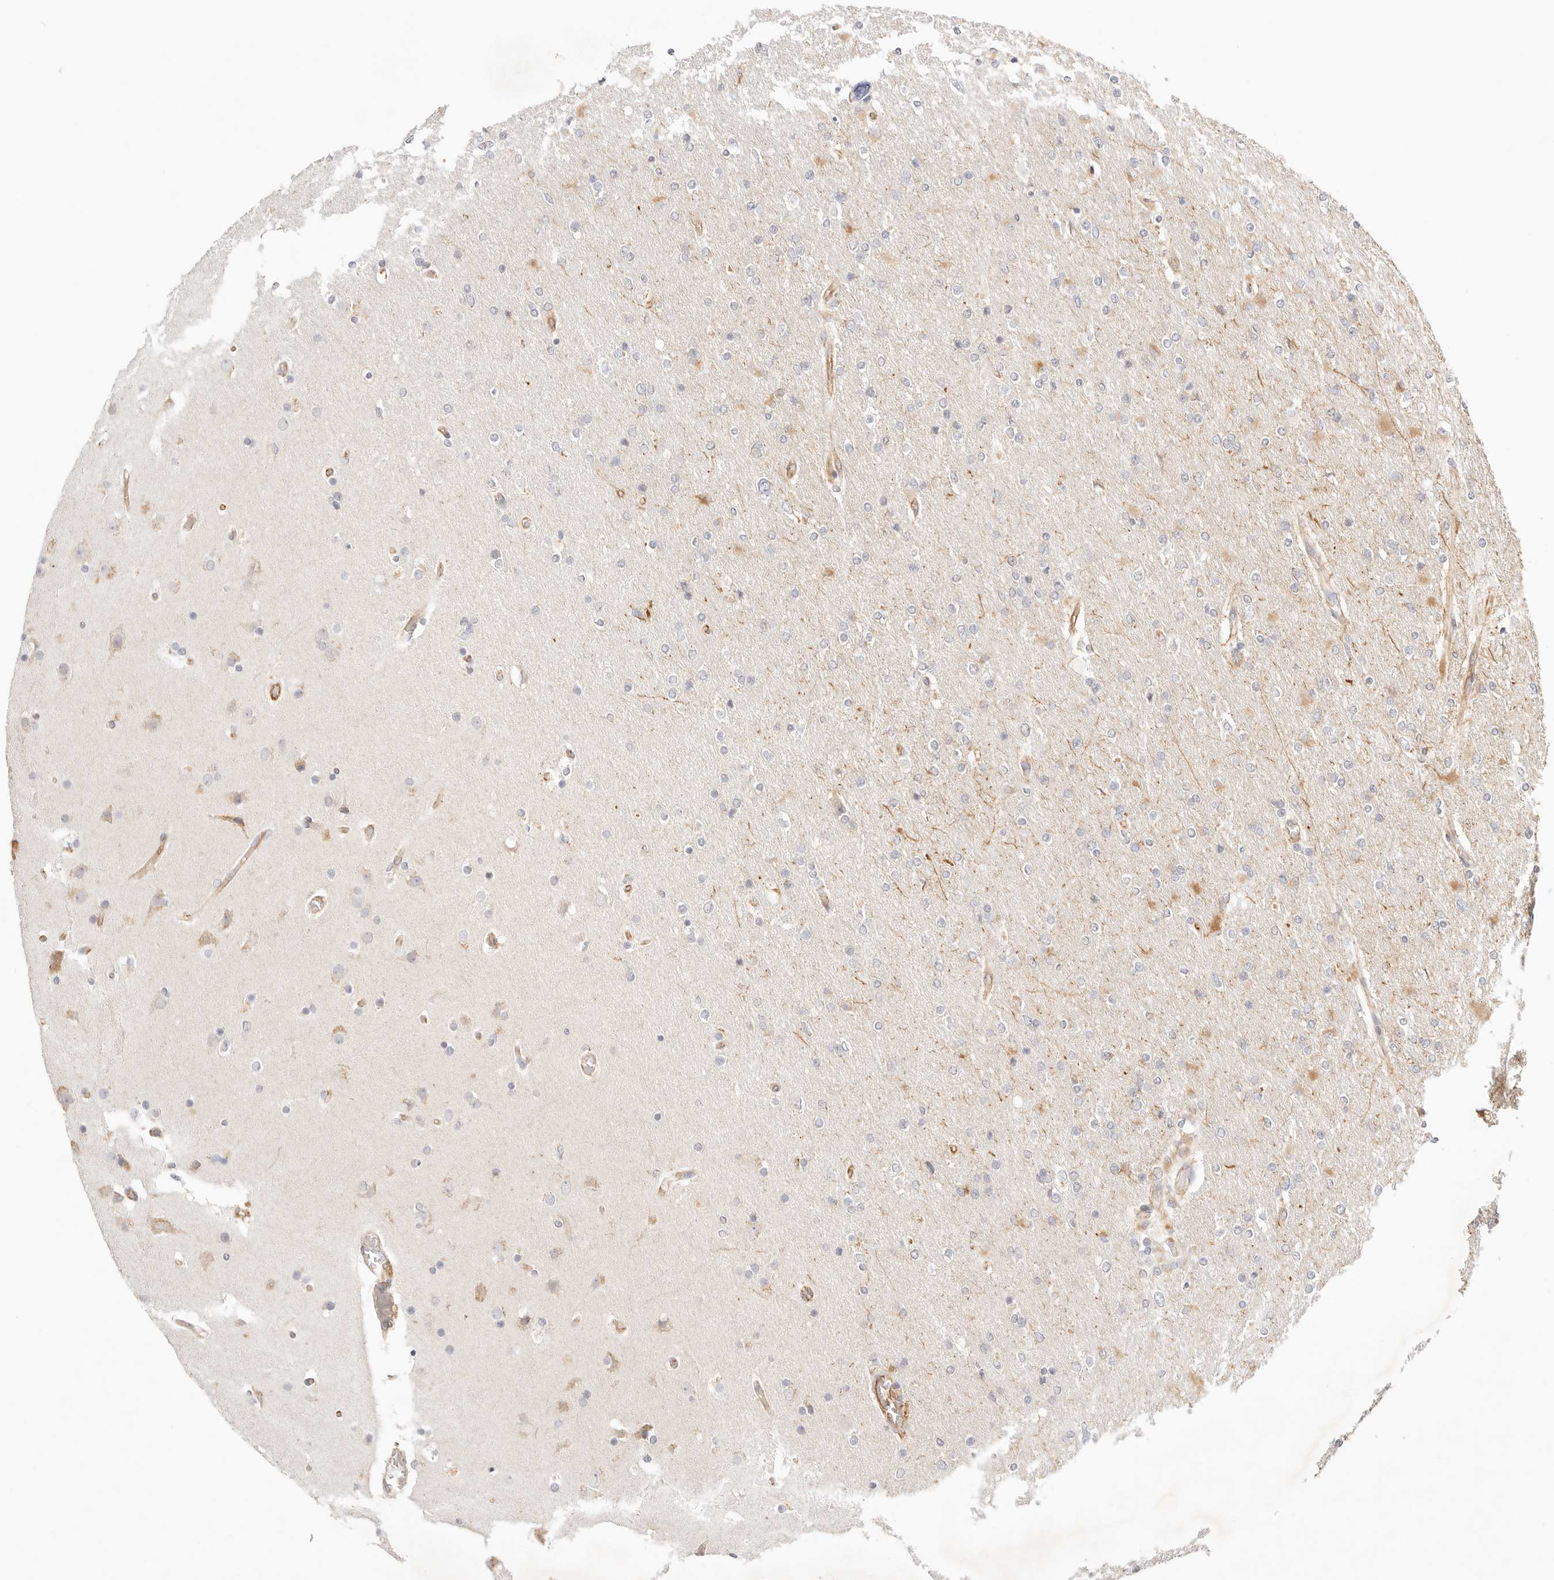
{"staining": {"intensity": "negative", "quantity": "none", "location": "none"}, "tissue": "glioma", "cell_type": "Tumor cells", "image_type": "cancer", "snomed": [{"axis": "morphology", "description": "Glioma, malignant, High grade"}, {"axis": "topography", "description": "Cerebral cortex"}], "caption": "DAB immunohistochemical staining of human glioma displays no significant expression in tumor cells.", "gene": "ZC3H11A", "patient": {"sex": "female", "age": 36}}